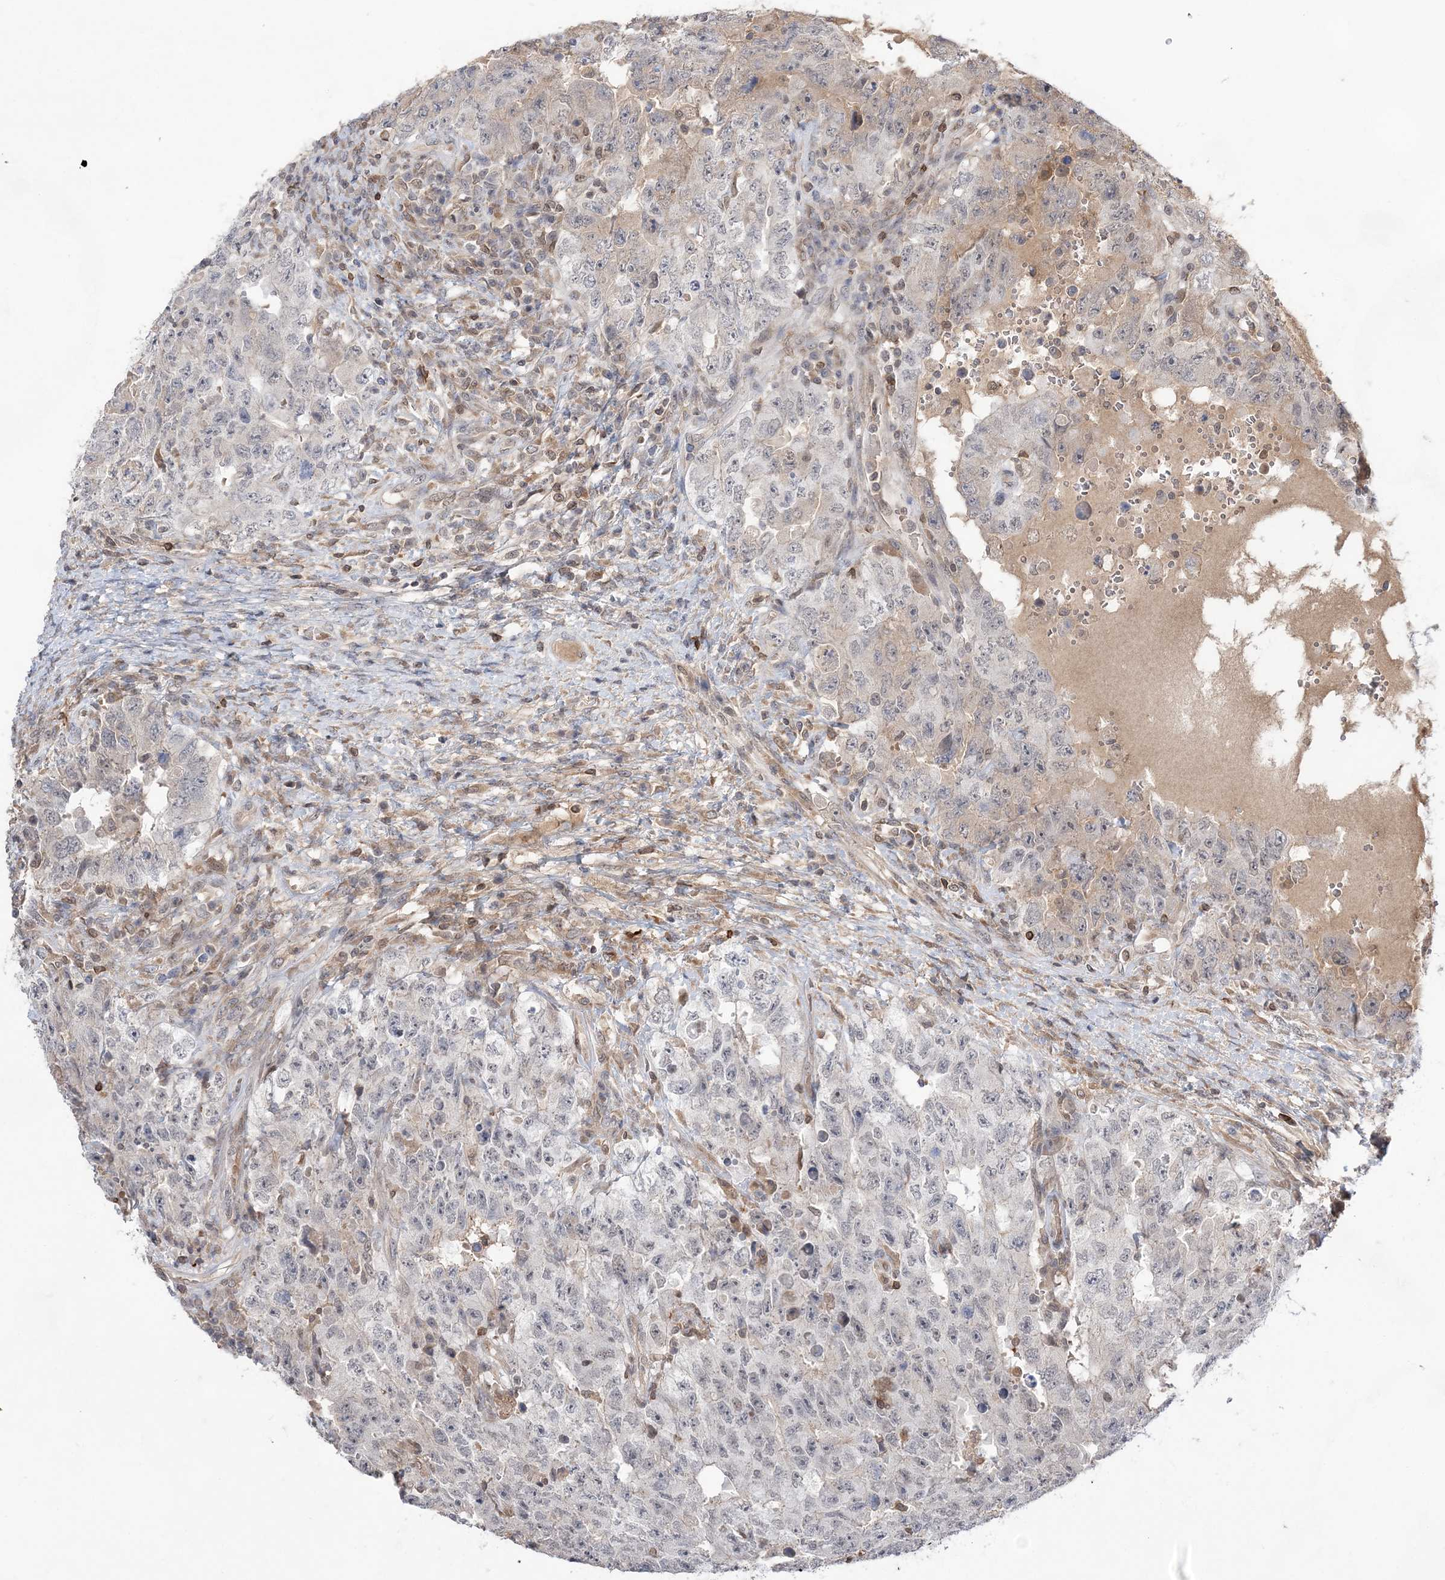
{"staining": {"intensity": "weak", "quantity": "<25%", "location": "nuclear"}, "tissue": "testis cancer", "cell_type": "Tumor cells", "image_type": "cancer", "snomed": [{"axis": "morphology", "description": "Carcinoma, Embryonal, NOS"}, {"axis": "topography", "description": "Testis"}], "caption": "The histopathology image shows no significant positivity in tumor cells of testis cancer. (DAB (3,3'-diaminobenzidine) immunohistochemistry (IHC) with hematoxylin counter stain).", "gene": "TMEM132B", "patient": {"sex": "male", "age": 26}}